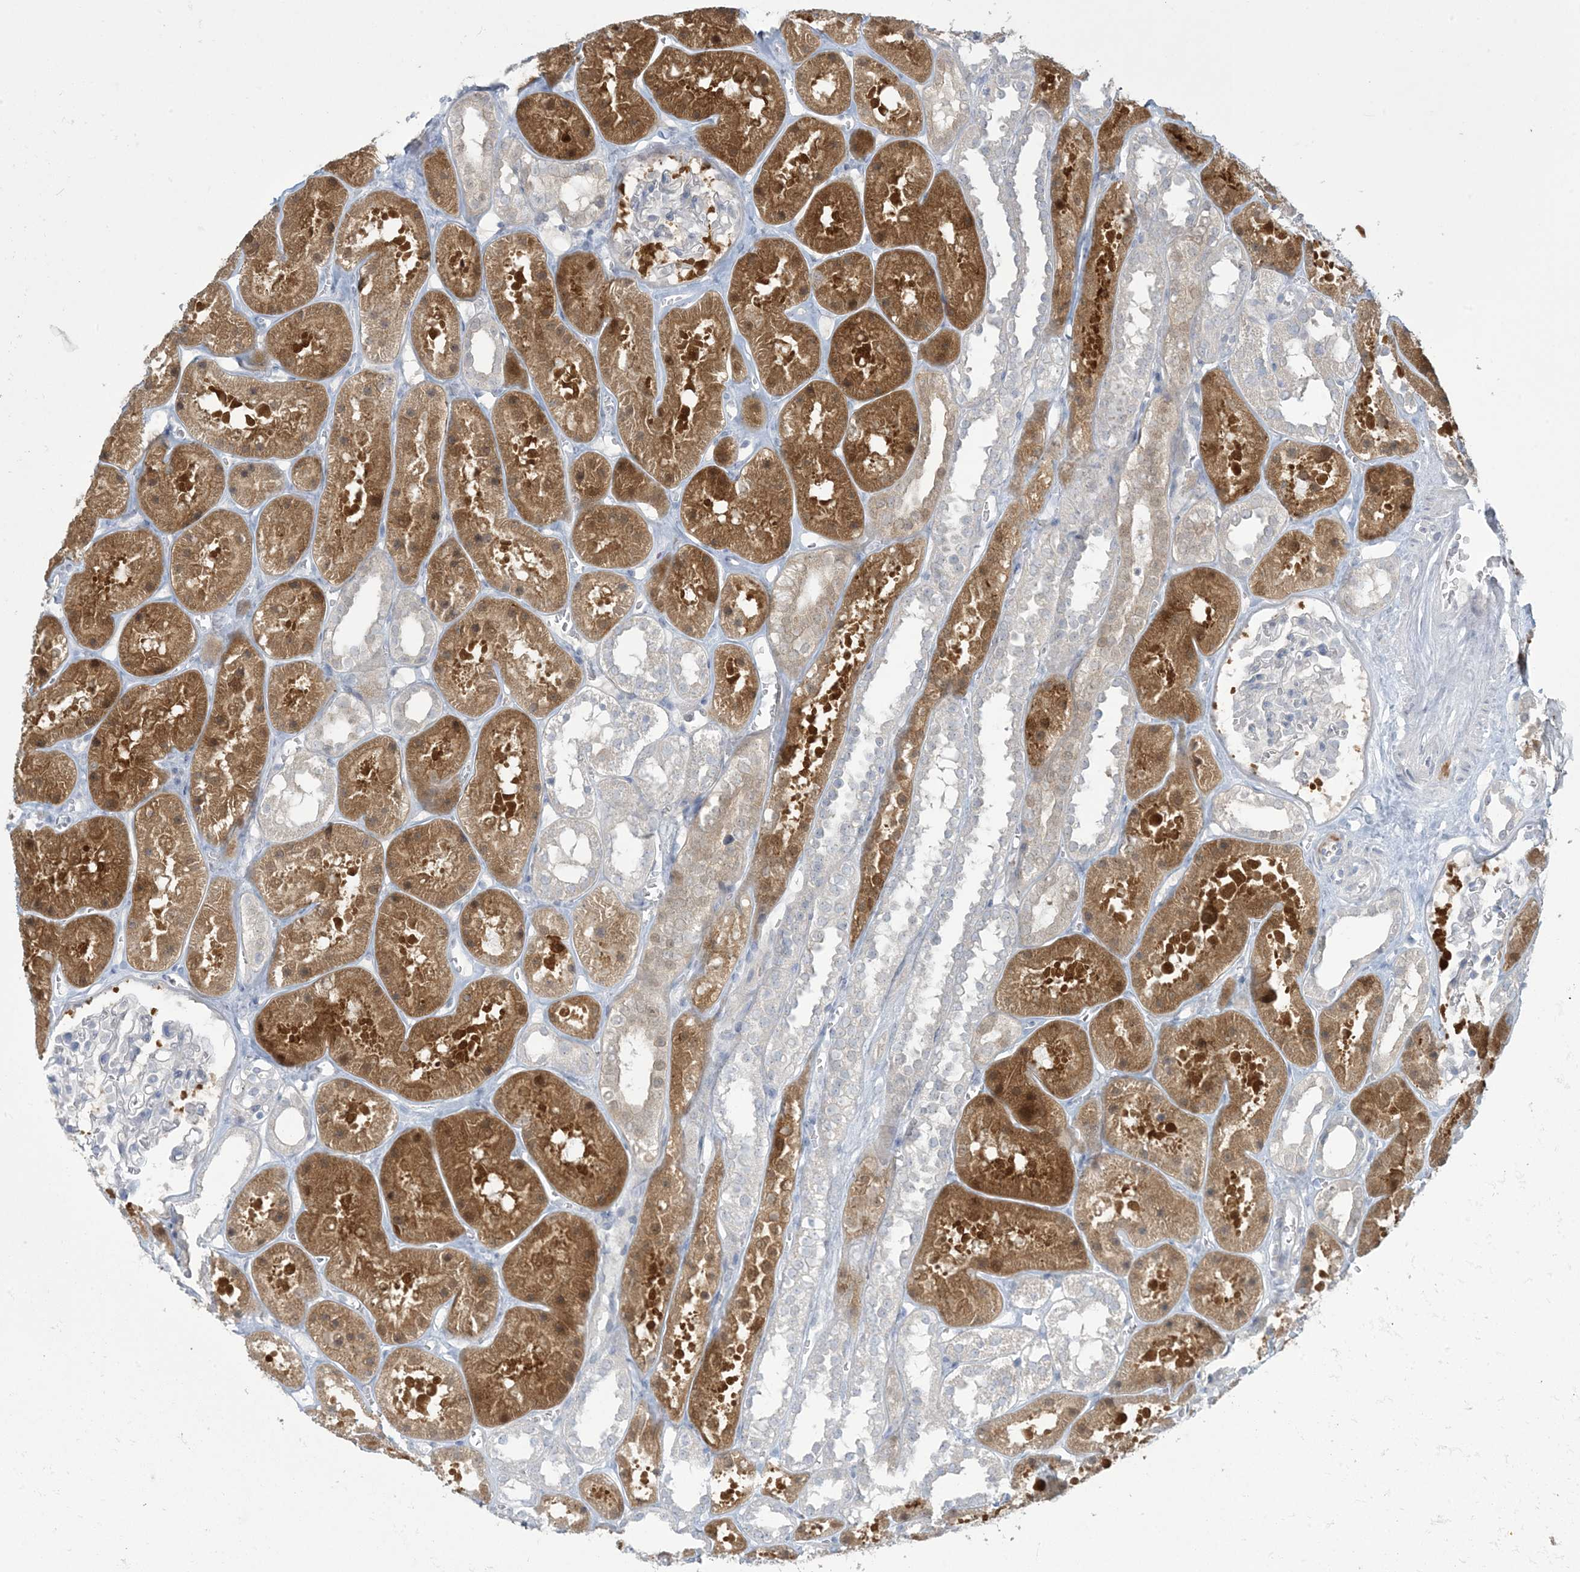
{"staining": {"intensity": "negative", "quantity": "none", "location": "none"}, "tissue": "kidney", "cell_type": "Cells in glomeruli", "image_type": "normal", "snomed": [{"axis": "morphology", "description": "Normal tissue, NOS"}, {"axis": "topography", "description": "Kidney"}], "caption": "The immunohistochemistry (IHC) micrograph has no significant staining in cells in glomeruli of kidney. (Brightfield microscopy of DAB (3,3'-diaminobenzidine) immunohistochemistry at high magnification).", "gene": "NRBP2", "patient": {"sex": "female", "age": 41}}